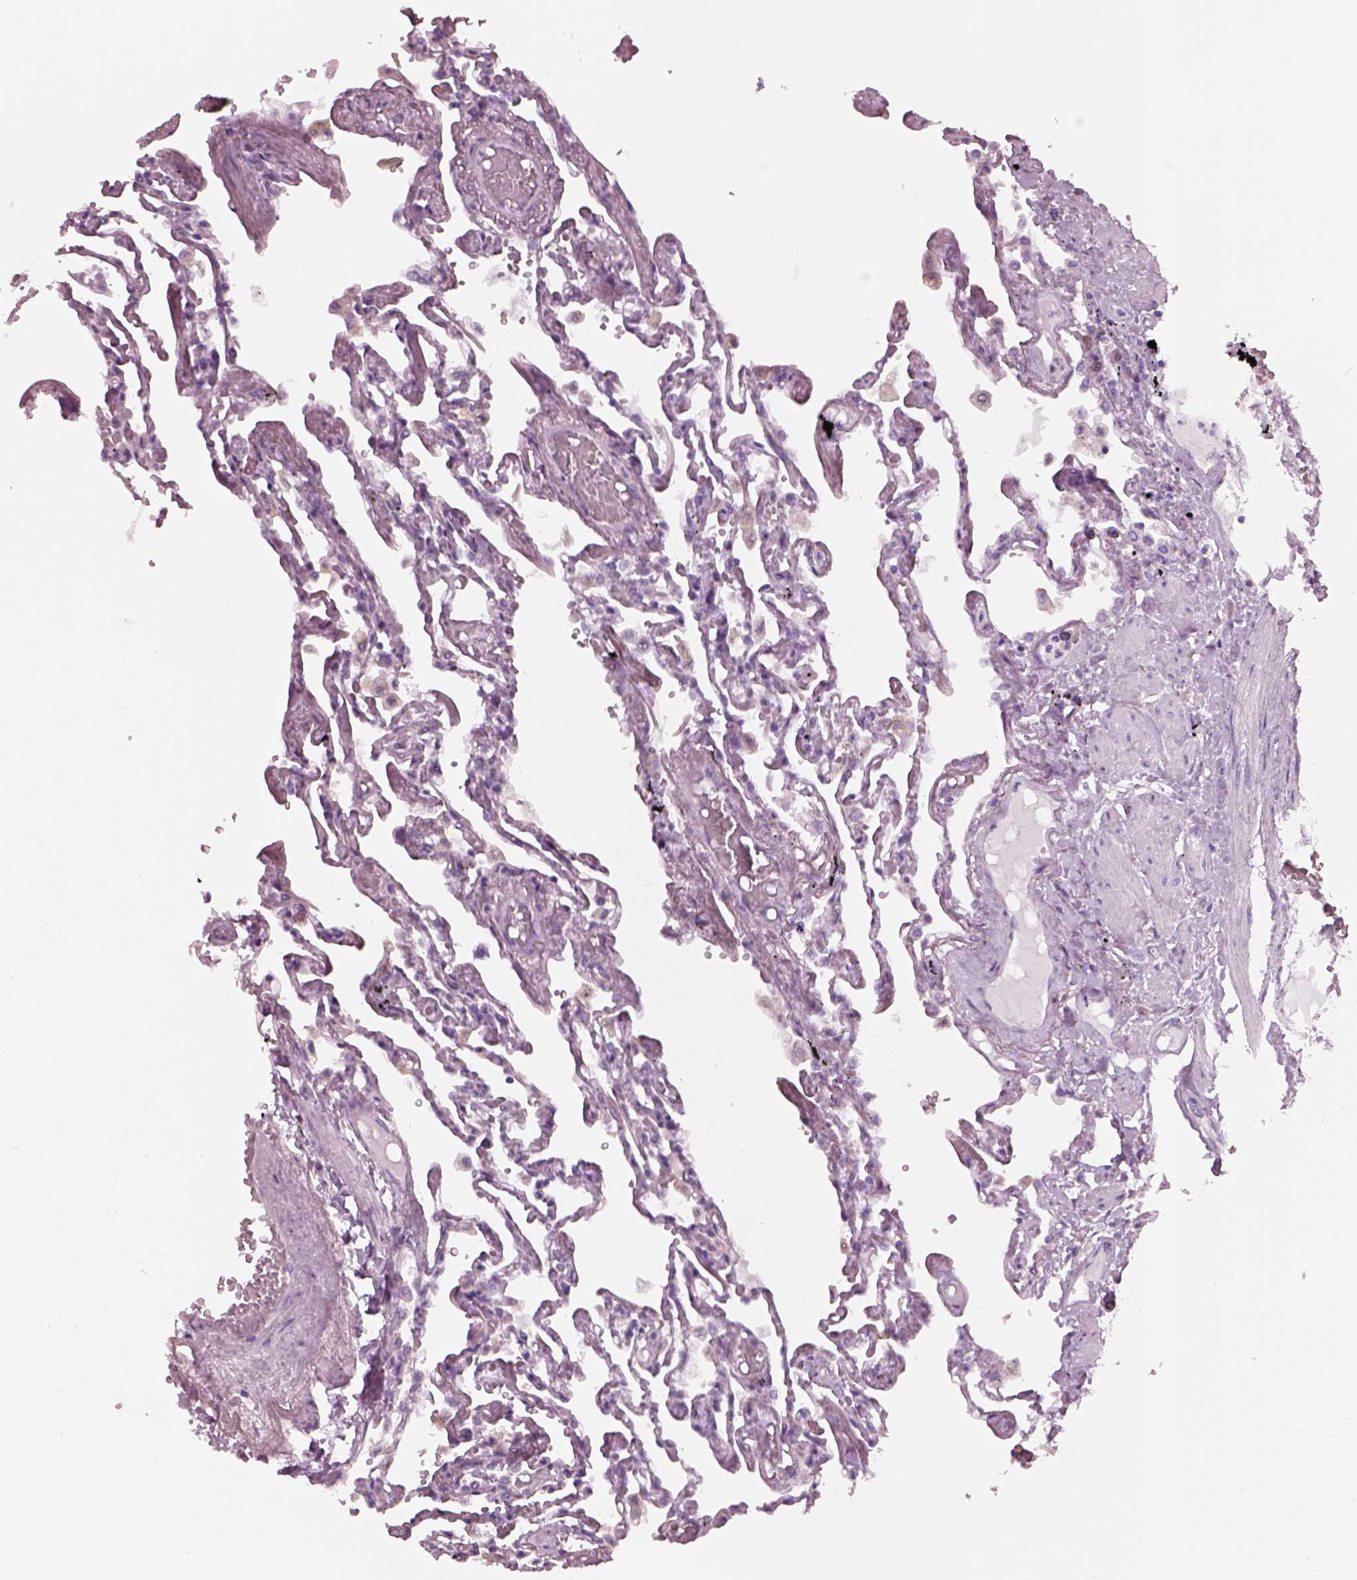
{"staining": {"intensity": "negative", "quantity": "none", "location": "none"}, "tissue": "lung", "cell_type": "Alveolar cells", "image_type": "normal", "snomed": [{"axis": "morphology", "description": "Normal tissue, NOS"}, {"axis": "morphology", "description": "Adenocarcinoma, NOS"}, {"axis": "topography", "description": "Cartilage tissue"}, {"axis": "topography", "description": "Lung"}], "caption": "Human lung stained for a protein using immunohistochemistry (IHC) demonstrates no expression in alveolar cells.", "gene": "SLC27A2", "patient": {"sex": "female", "age": 67}}